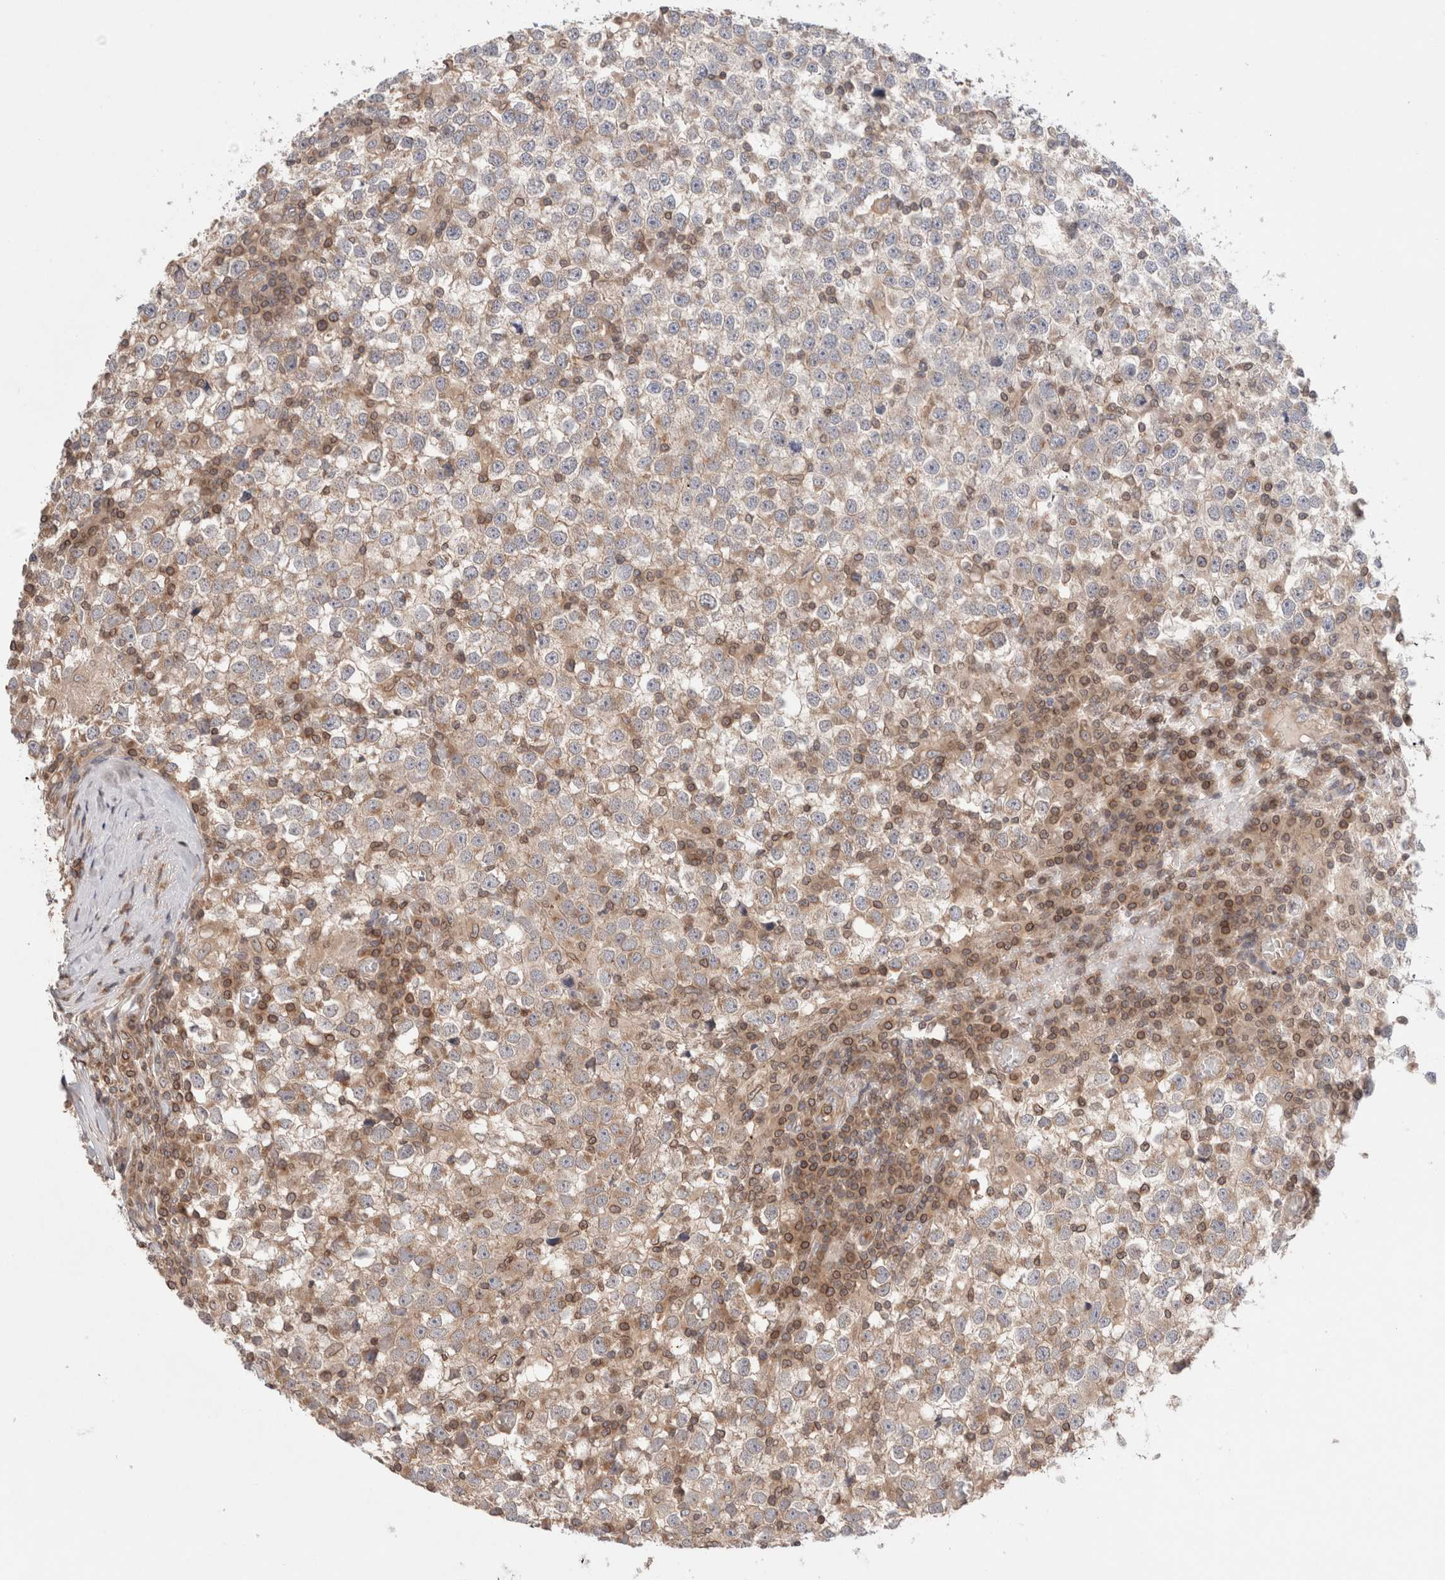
{"staining": {"intensity": "weak", "quantity": "25%-75%", "location": "cytoplasmic/membranous"}, "tissue": "testis cancer", "cell_type": "Tumor cells", "image_type": "cancer", "snomed": [{"axis": "morphology", "description": "Seminoma, NOS"}, {"axis": "topography", "description": "Testis"}], "caption": "Brown immunohistochemical staining in testis seminoma reveals weak cytoplasmic/membranous staining in about 25%-75% of tumor cells.", "gene": "SIKE1", "patient": {"sex": "male", "age": 65}}